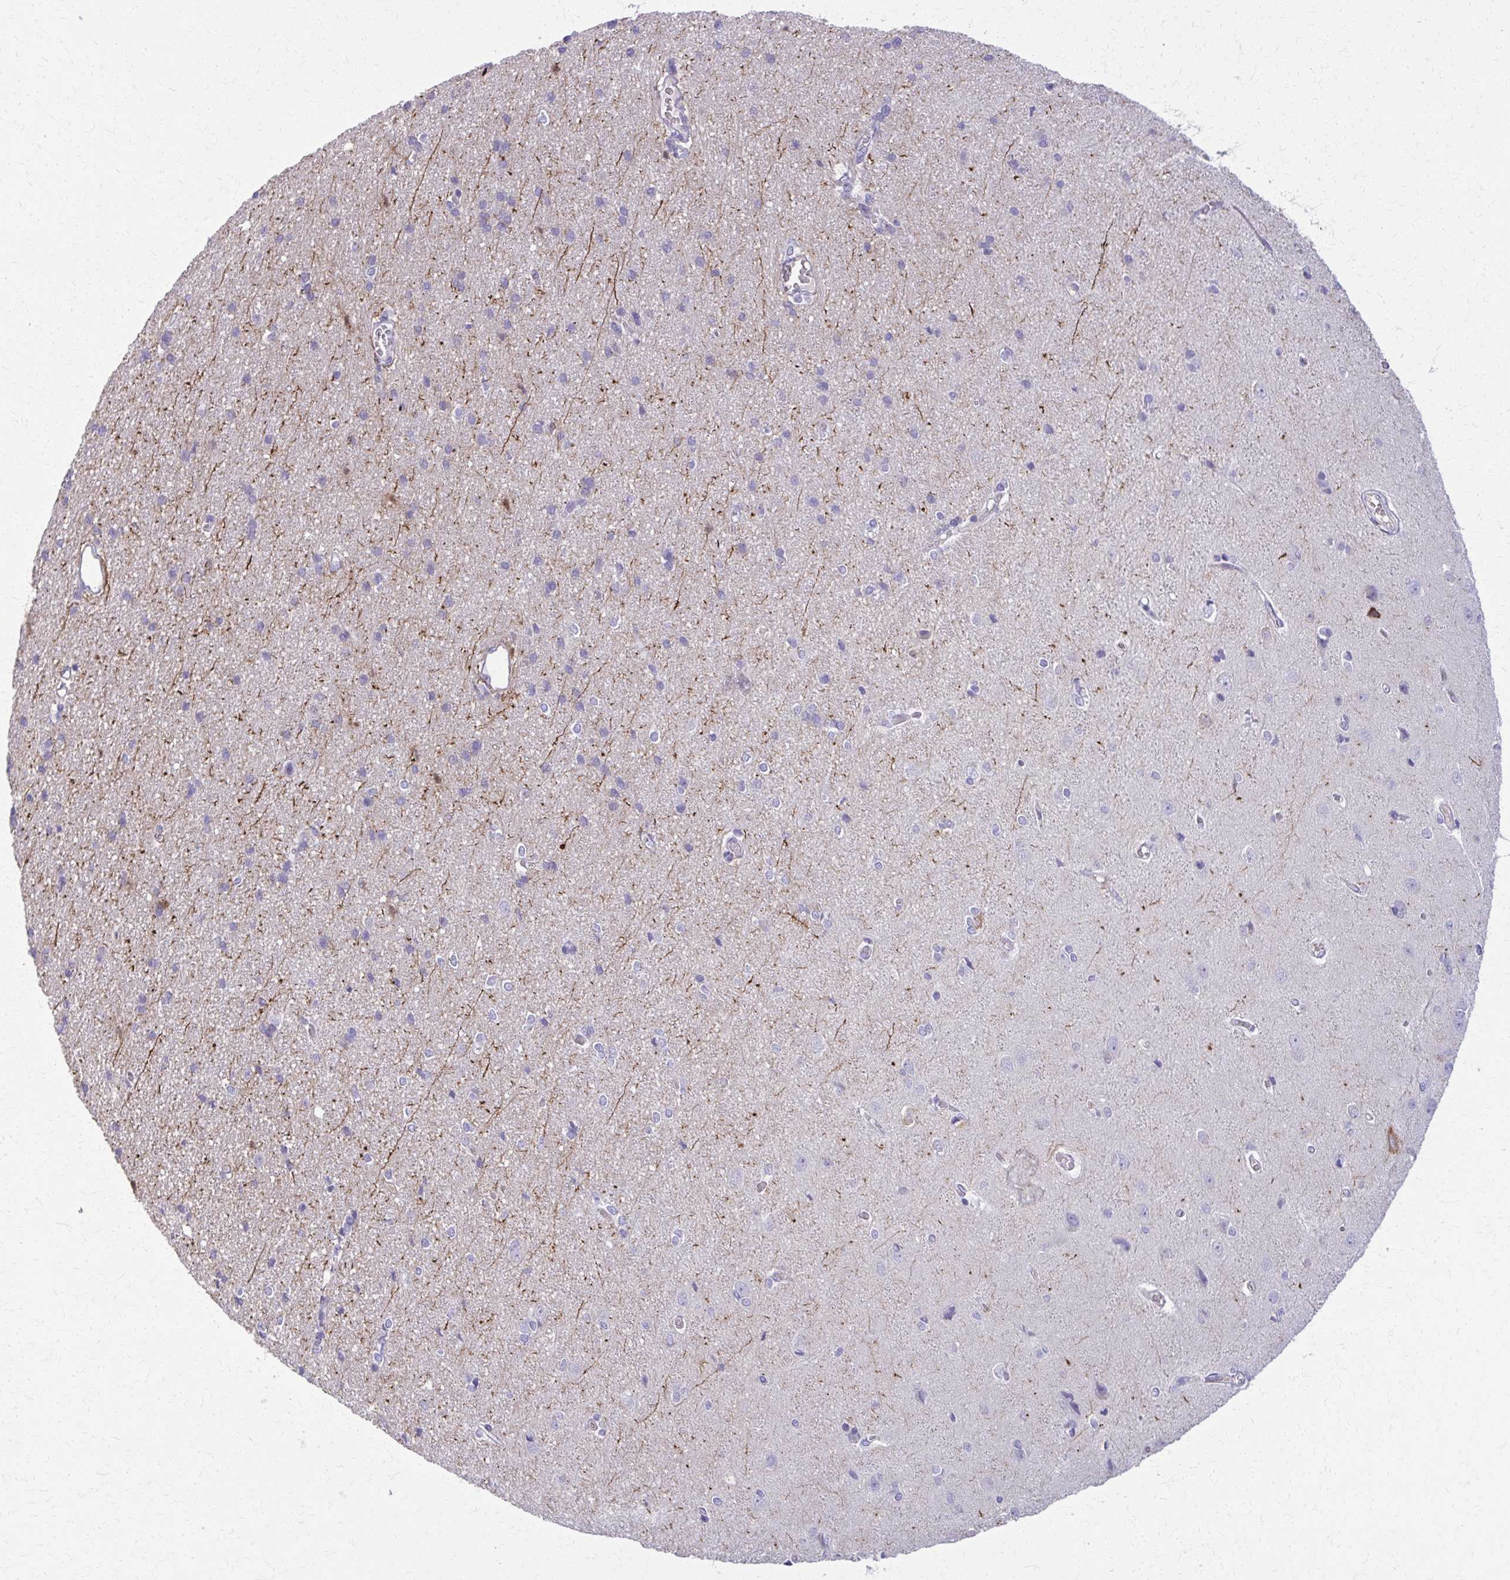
{"staining": {"intensity": "negative", "quantity": "none", "location": "none"}, "tissue": "cerebral cortex", "cell_type": "Endothelial cells", "image_type": "normal", "snomed": [{"axis": "morphology", "description": "Normal tissue, NOS"}, {"axis": "topography", "description": "Cerebral cortex"}], "caption": "Micrograph shows no significant protein staining in endothelial cells of normal cerebral cortex.", "gene": "ENSG00000275249", "patient": {"sex": "male", "age": 37}}